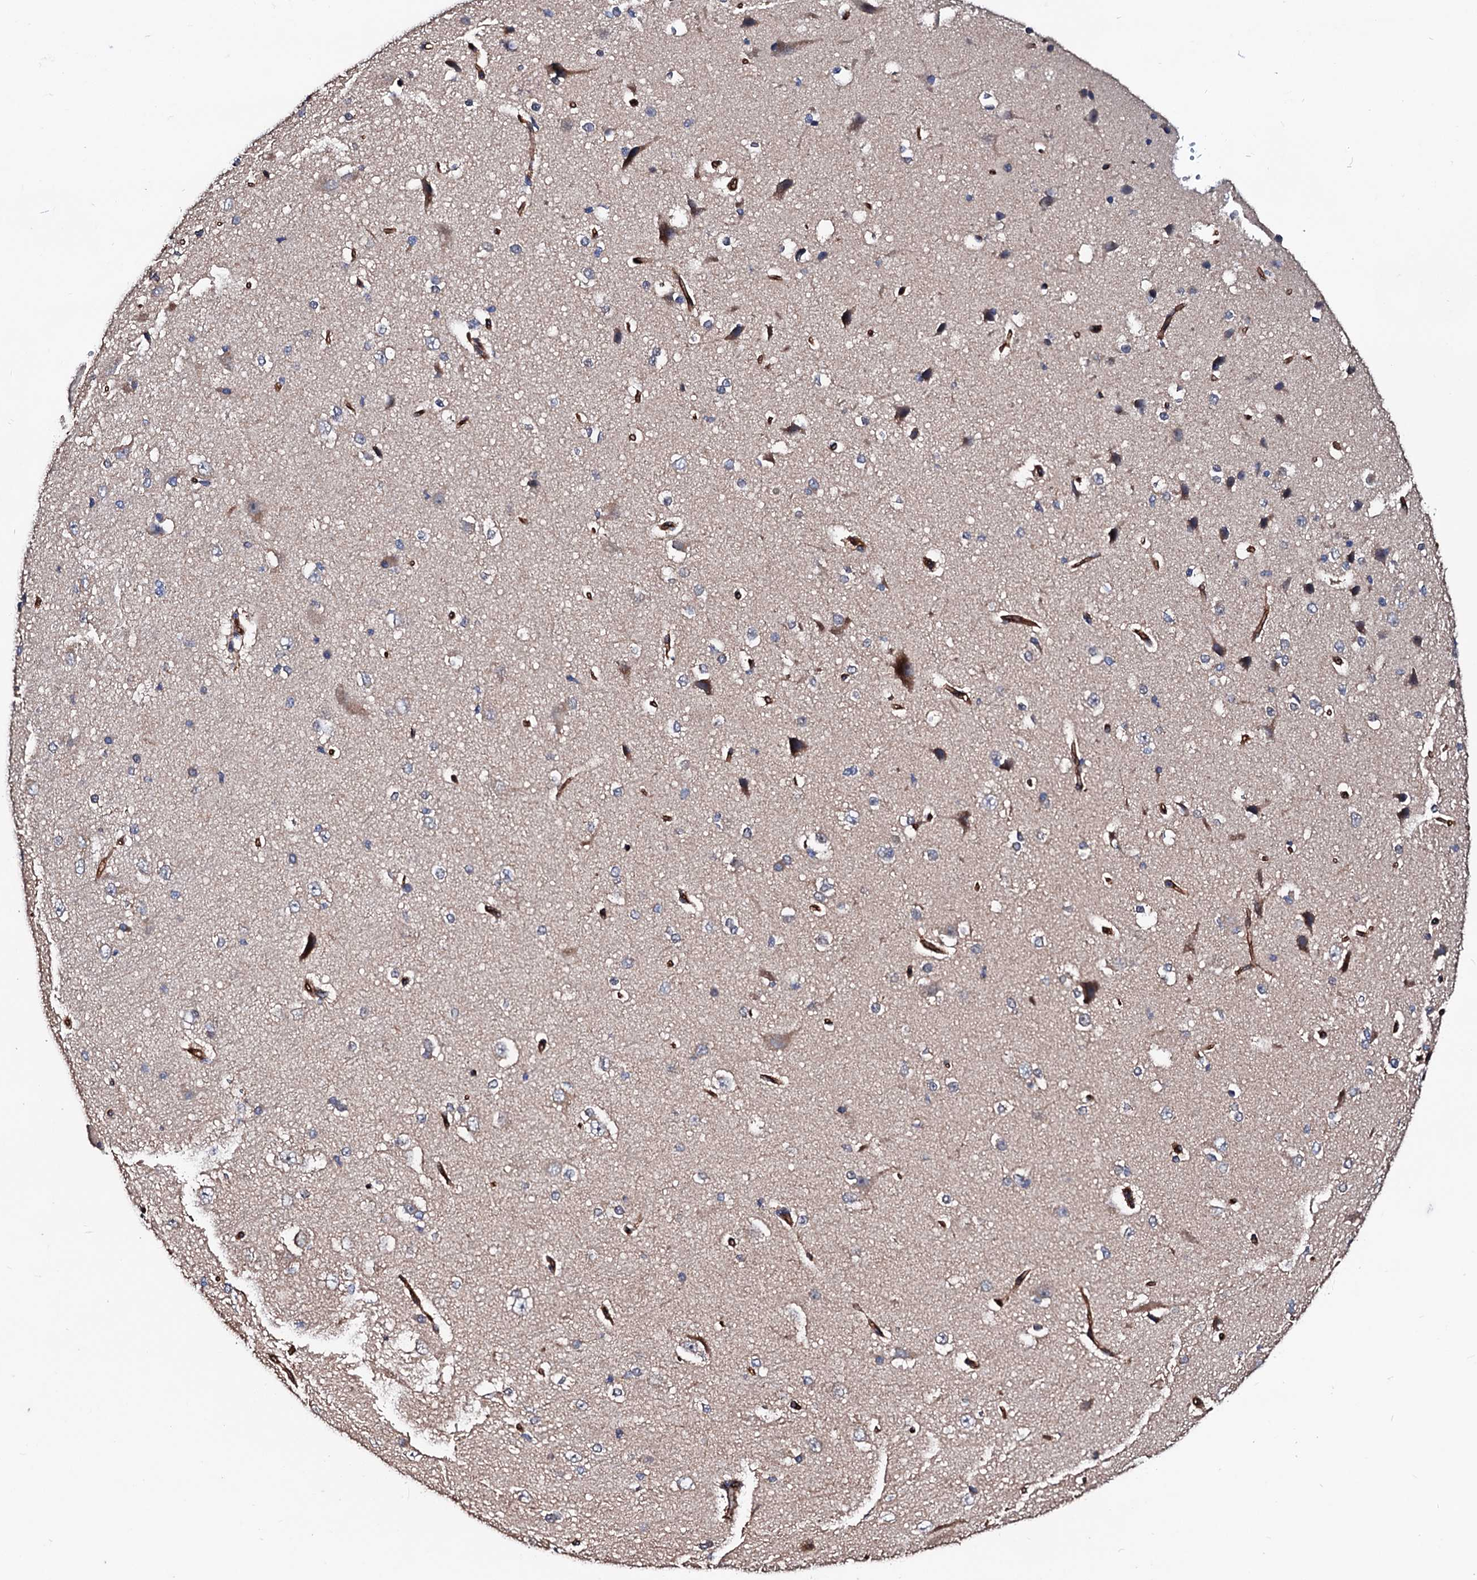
{"staining": {"intensity": "strong", "quantity": ">75%", "location": "cytoplasmic/membranous"}, "tissue": "cerebral cortex", "cell_type": "Endothelial cells", "image_type": "normal", "snomed": [{"axis": "morphology", "description": "Normal tissue, NOS"}, {"axis": "morphology", "description": "Developmental malformation"}, {"axis": "topography", "description": "Cerebral cortex"}], "caption": "The image displays immunohistochemical staining of normal cerebral cortex. There is strong cytoplasmic/membranous staining is seen in approximately >75% of endothelial cells. The staining is performed using DAB brown chromogen to label protein expression. The nuclei are counter-stained blue using hematoxylin.", "gene": "TBCEL", "patient": {"sex": "female", "age": 30}}